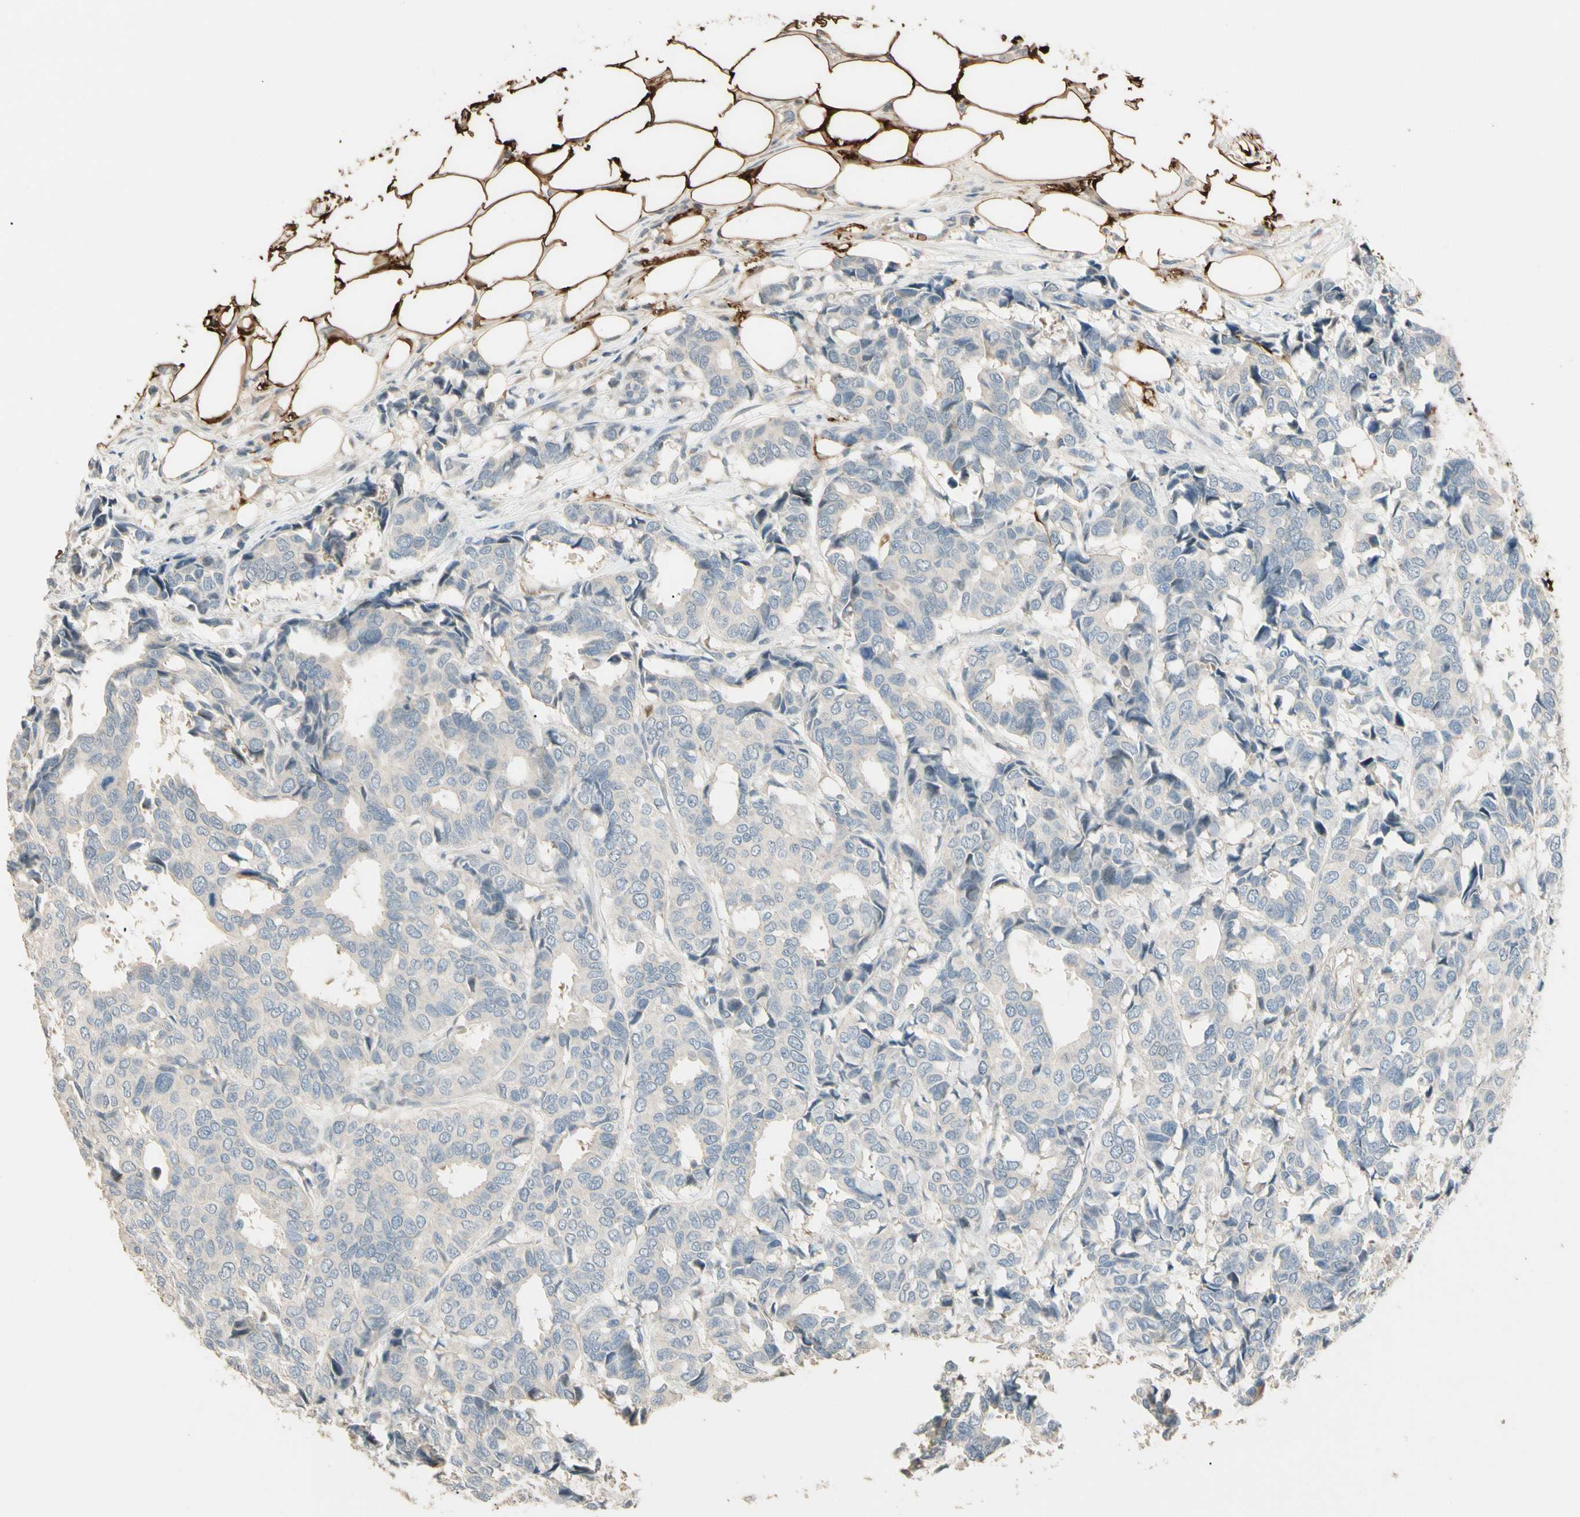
{"staining": {"intensity": "negative", "quantity": "none", "location": "none"}, "tissue": "breast cancer", "cell_type": "Tumor cells", "image_type": "cancer", "snomed": [{"axis": "morphology", "description": "Duct carcinoma"}, {"axis": "topography", "description": "Breast"}], "caption": "A histopathology image of human infiltrating ductal carcinoma (breast) is negative for staining in tumor cells.", "gene": "GNE", "patient": {"sex": "female", "age": 87}}